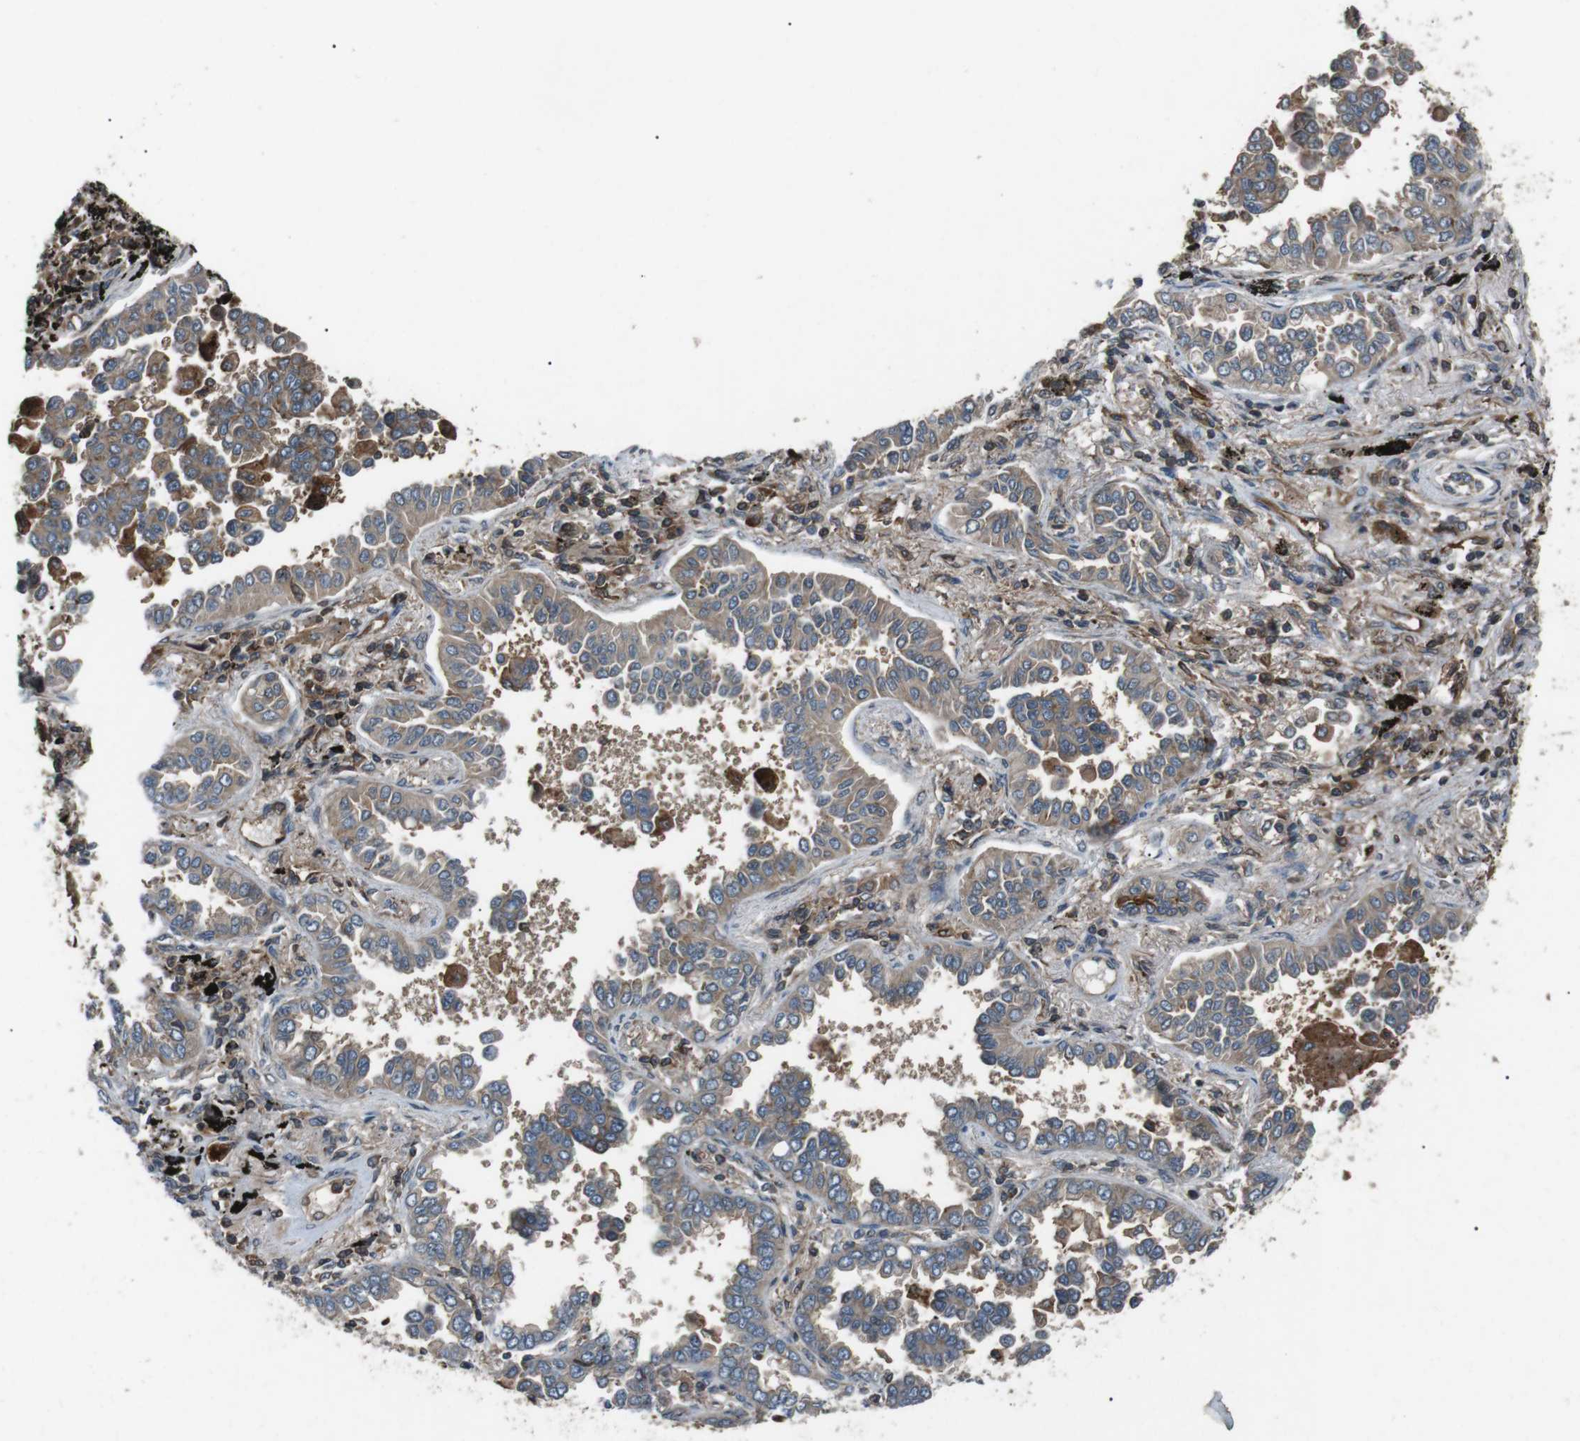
{"staining": {"intensity": "weak", "quantity": ">75%", "location": "cytoplasmic/membranous"}, "tissue": "lung cancer", "cell_type": "Tumor cells", "image_type": "cancer", "snomed": [{"axis": "morphology", "description": "Normal tissue, NOS"}, {"axis": "morphology", "description": "Adenocarcinoma, NOS"}, {"axis": "topography", "description": "Lung"}], "caption": "Tumor cells exhibit low levels of weak cytoplasmic/membranous expression in about >75% of cells in lung cancer. (IHC, brightfield microscopy, high magnification).", "gene": "GPR161", "patient": {"sex": "male", "age": 59}}